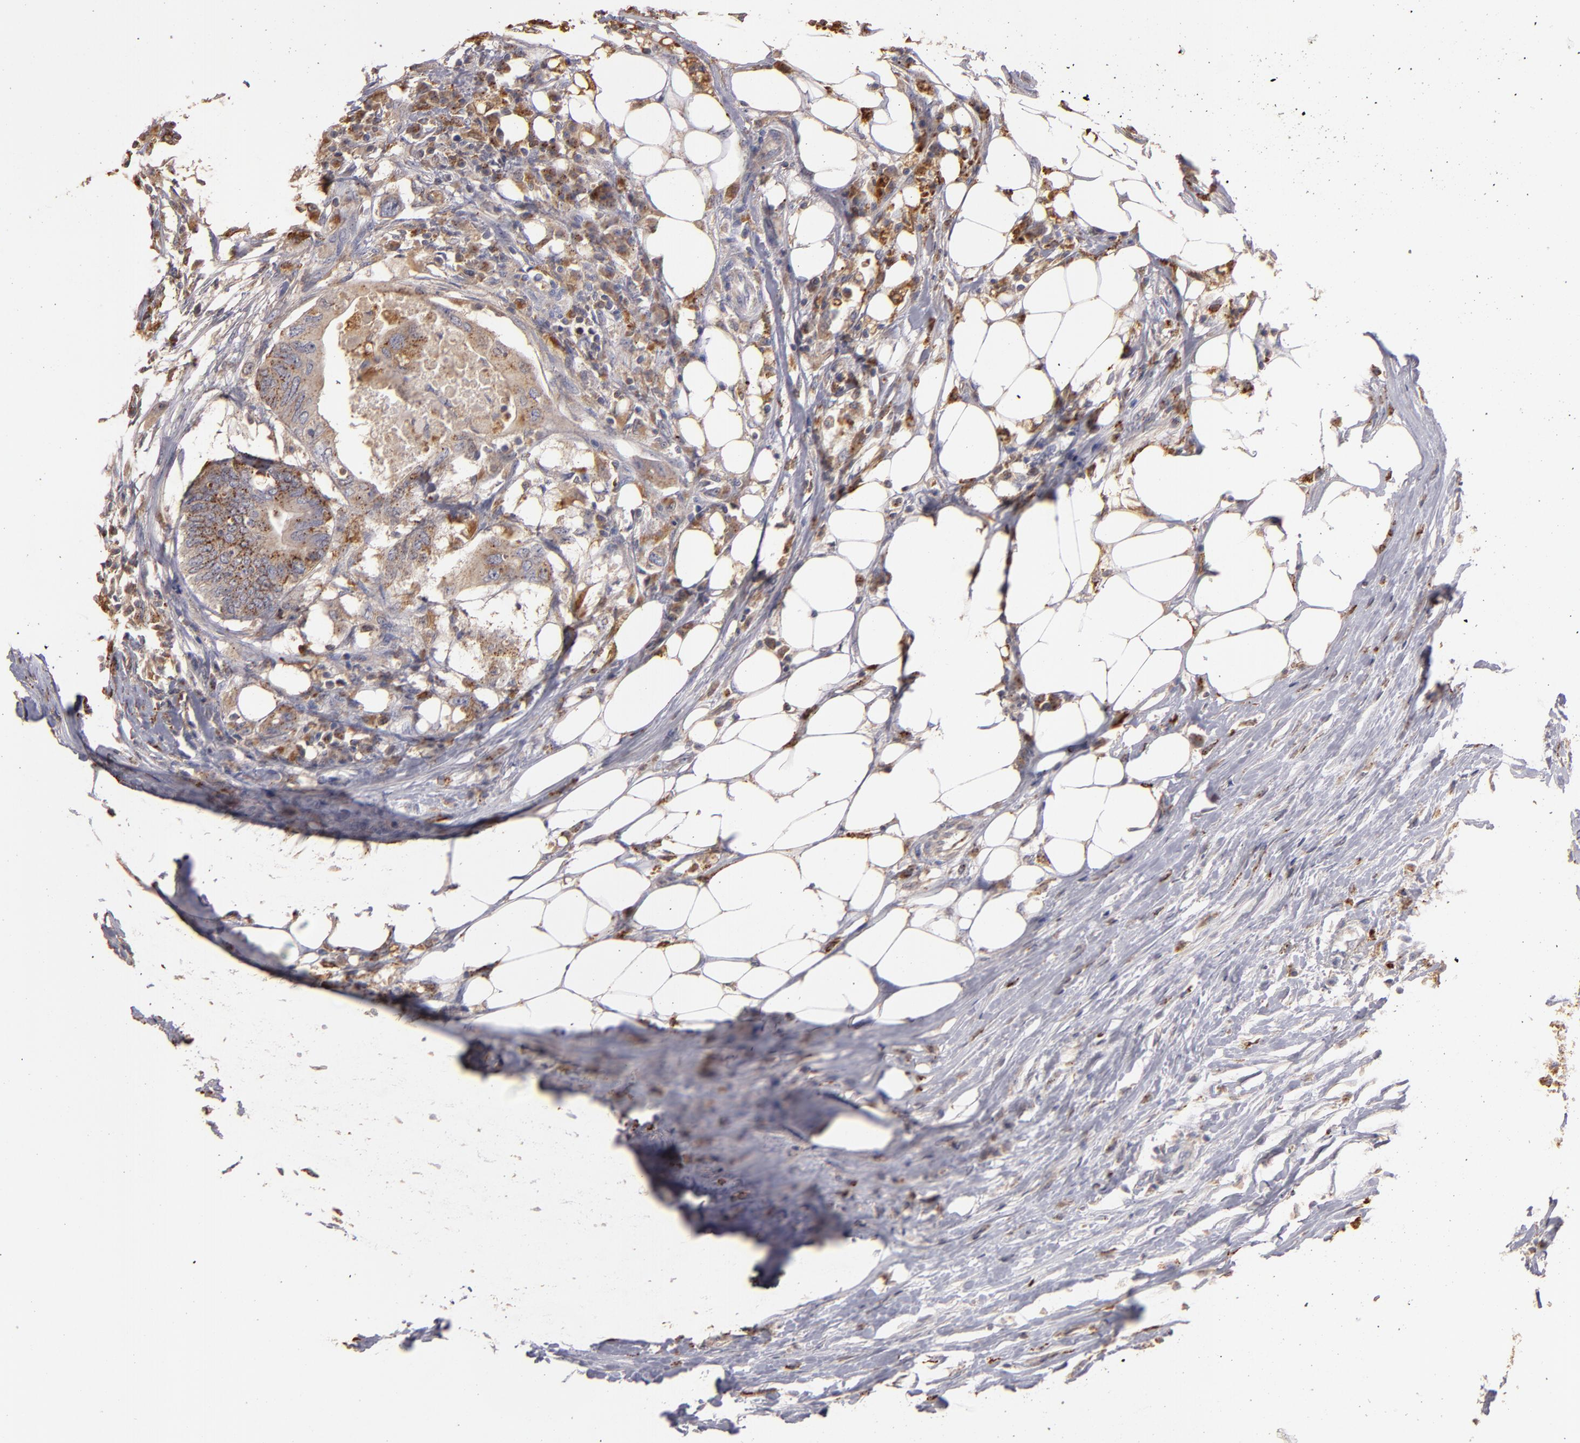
{"staining": {"intensity": "moderate", "quantity": ">75%", "location": "cytoplasmic/membranous"}, "tissue": "colorectal cancer", "cell_type": "Tumor cells", "image_type": "cancer", "snomed": [{"axis": "morphology", "description": "Adenocarcinoma, NOS"}, {"axis": "topography", "description": "Colon"}], "caption": "High-power microscopy captured an IHC histopathology image of adenocarcinoma (colorectal), revealing moderate cytoplasmic/membranous positivity in about >75% of tumor cells.", "gene": "TRAF1", "patient": {"sex": "male", "age": 71}}